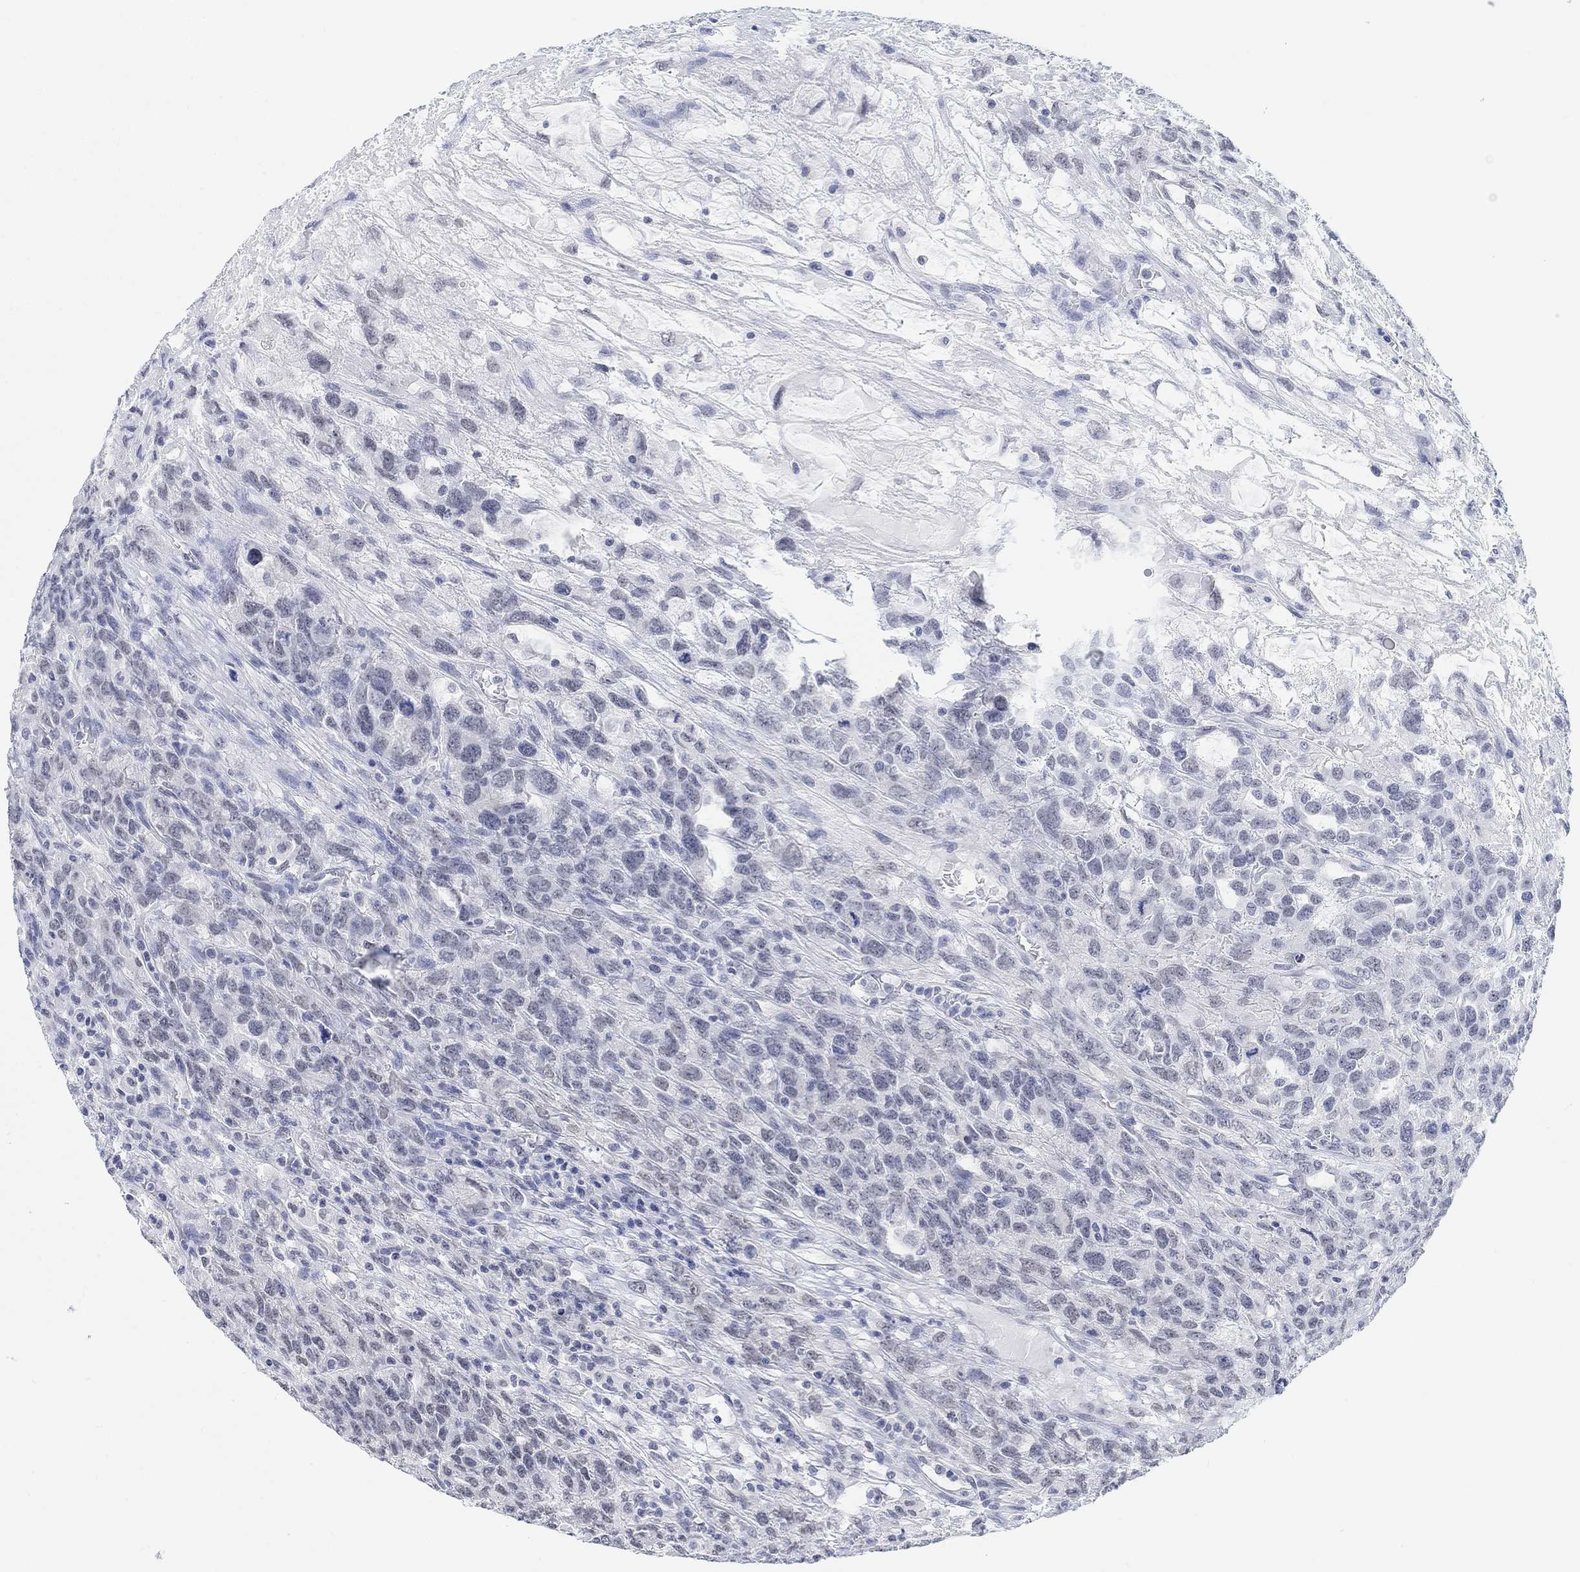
{"staining": {"intensity": "negative", "quantity": "none", "location": "none"}, "tissue": "testis cancer", "cell_type": "Tumor cells", "image_type": "cancer", "snomed": [{"axis": "morphology", "description": "Seminoma, NOS"}, {"axis": "topography", "description": "Testis"}], "caption": "Testis cancer (seminoma) stained for a protein using immunohistochemistry (IHC) displays no positivity tumor cells.", "gene": "PURG", "patient": {"sex": "male", "age": 52}}